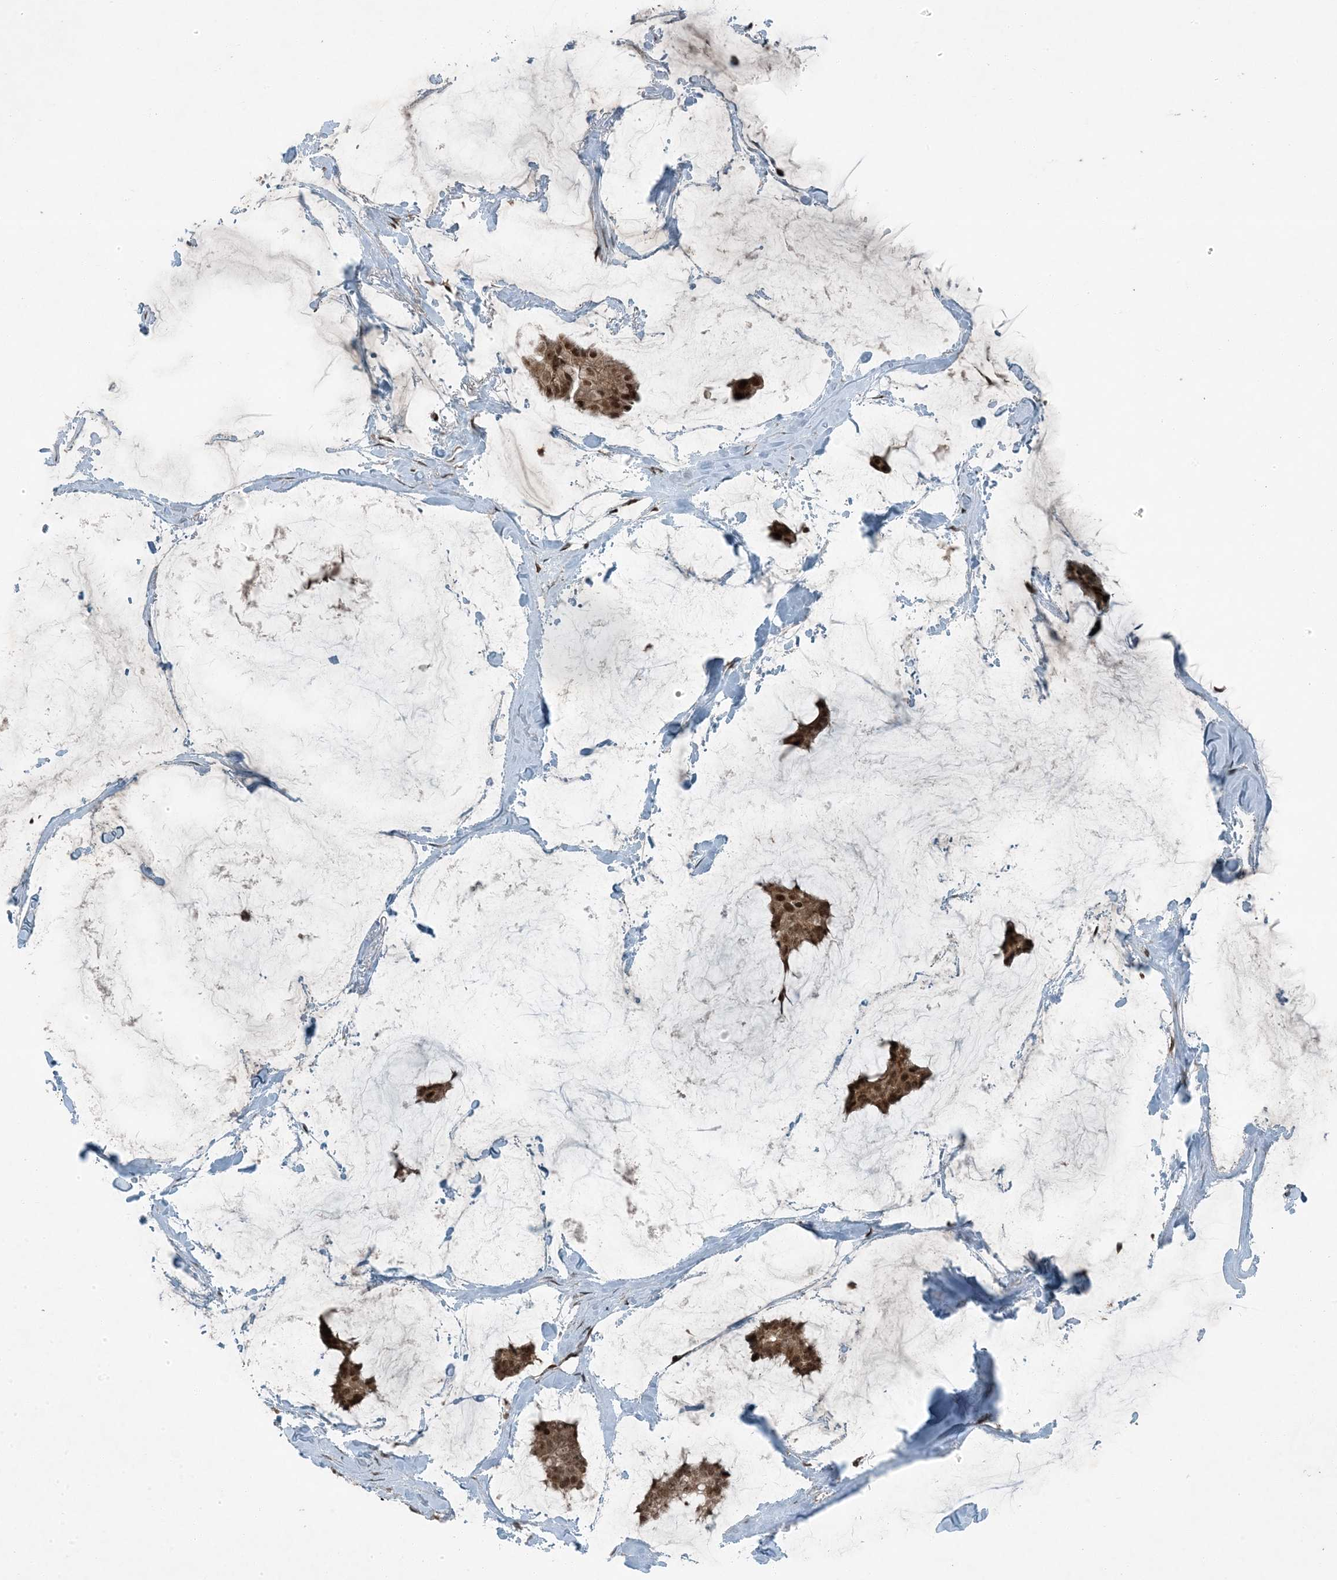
{"staining": {"intensity": "moderate", "quantity": ">75%", "location": "cytoplasmic/membranous,nuclear"}, "tissue": "breast cancer", "cell_type": "Tumor cells", "image_type": "cancer", "snomed": [{"axis": "morphology", "description": "Duct carcinoma"}, {"axis": "topography", "description": "Breast"}], "caption": "Moderate cytoplasmic/membranous and nuclear protein staining is identified in approximately >75% of tumor cells in breast cancer (intraductal carcinoma). (Stains: DAB in brown, nuclei in blue, Microscopy: brightfield microscopy at high magnification).", "gene": "TRAPPC12", "patient": {"sex": "female", "age": 93}}